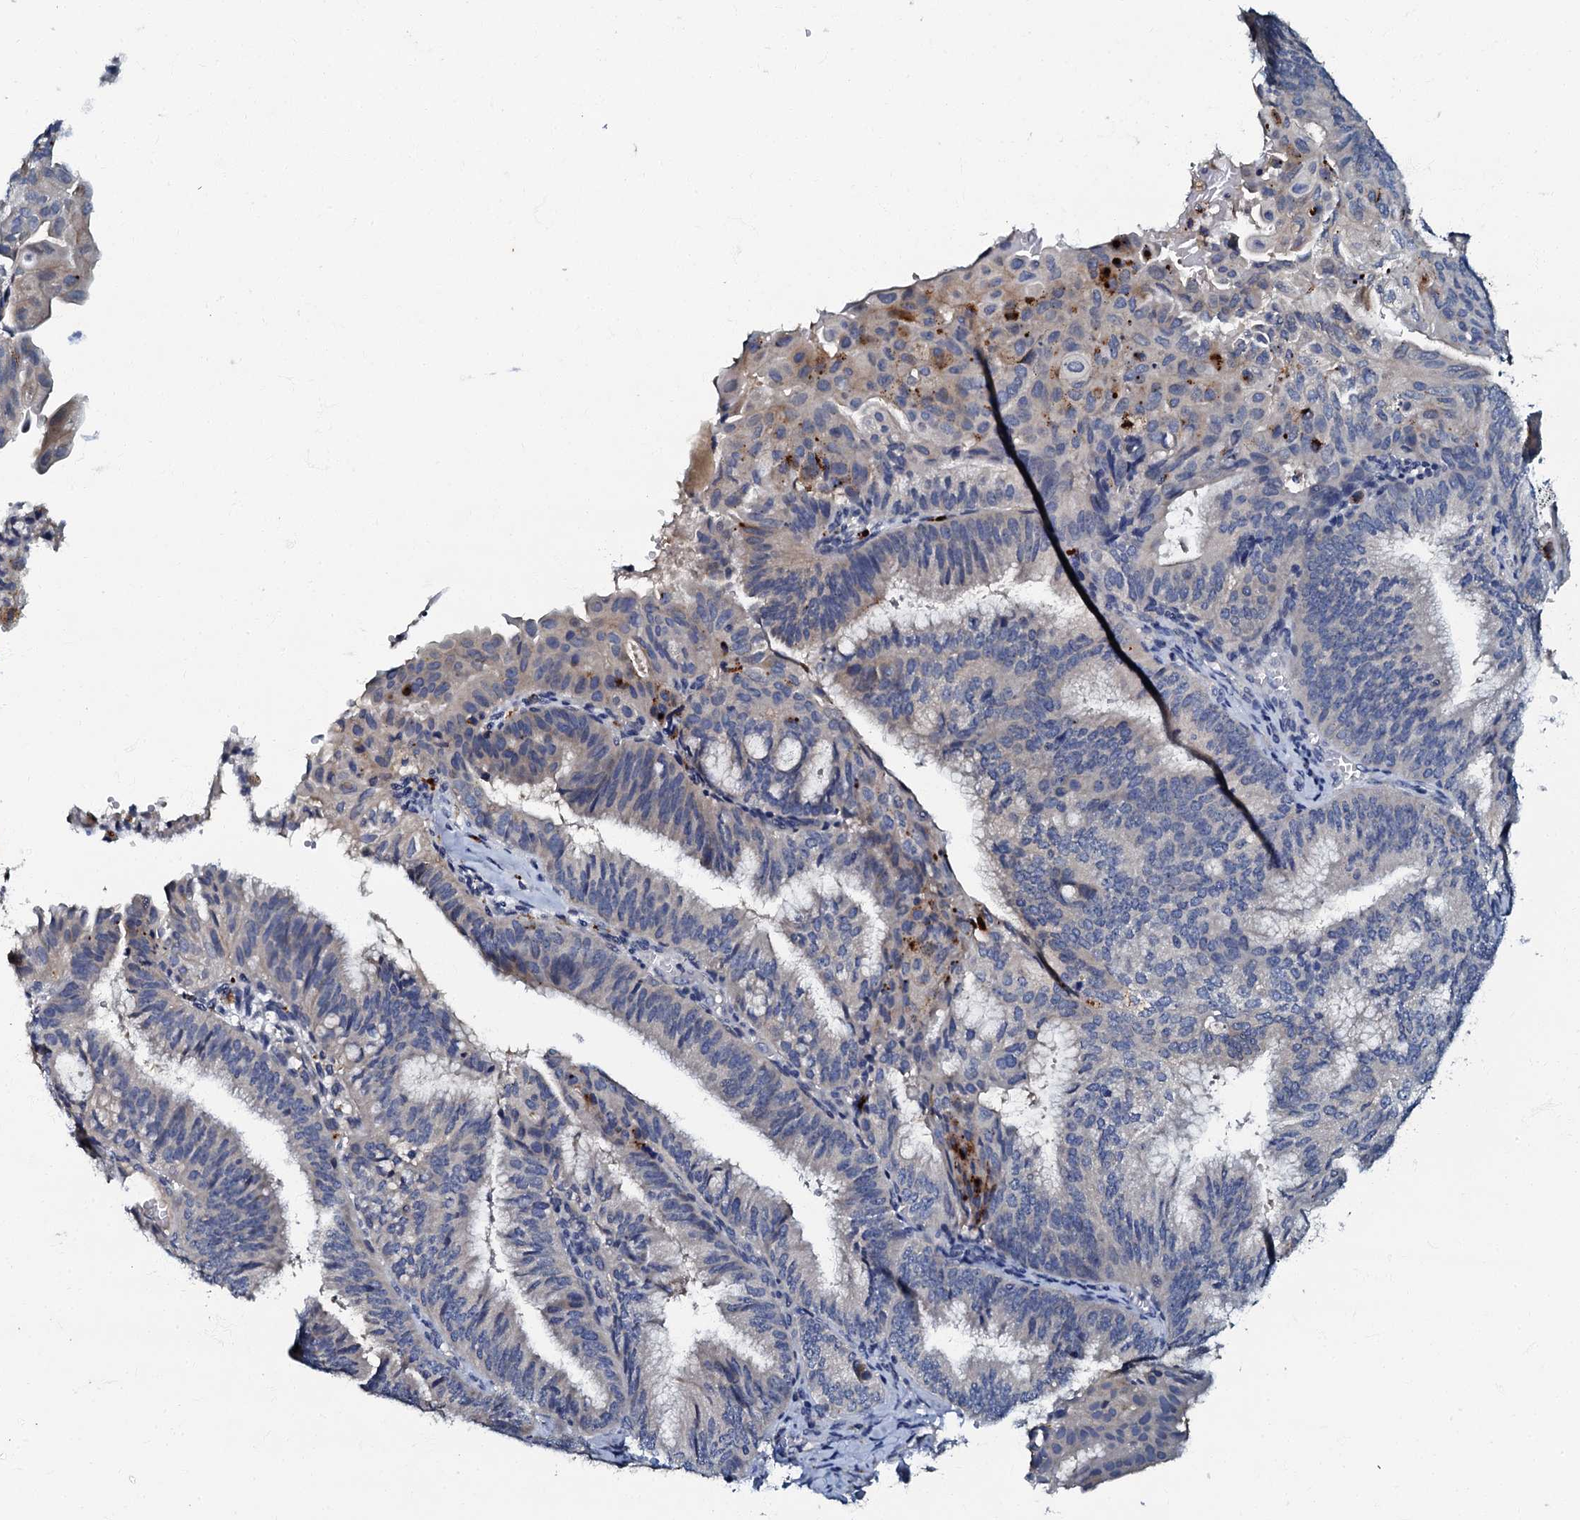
{"staining": {"intensity": "negative", "quantity": "none", "location": "none"}, "tissue": "endometrial cancer", "cell_type": "Tumor cells", "image_type": "cancer", "snomed": [{"axis": "morphology", "description": "Adenocarcinoma, NOS"}, {"axis": "topography", "description": "Endometrium"}], "caption": "A histopathology image of adenocarcinoma (endometrial) stained for a protein demonstrates no brown staining in tumor cells.", "gene": "OLAH", "patient": {"sex": "female", "age": 49}}